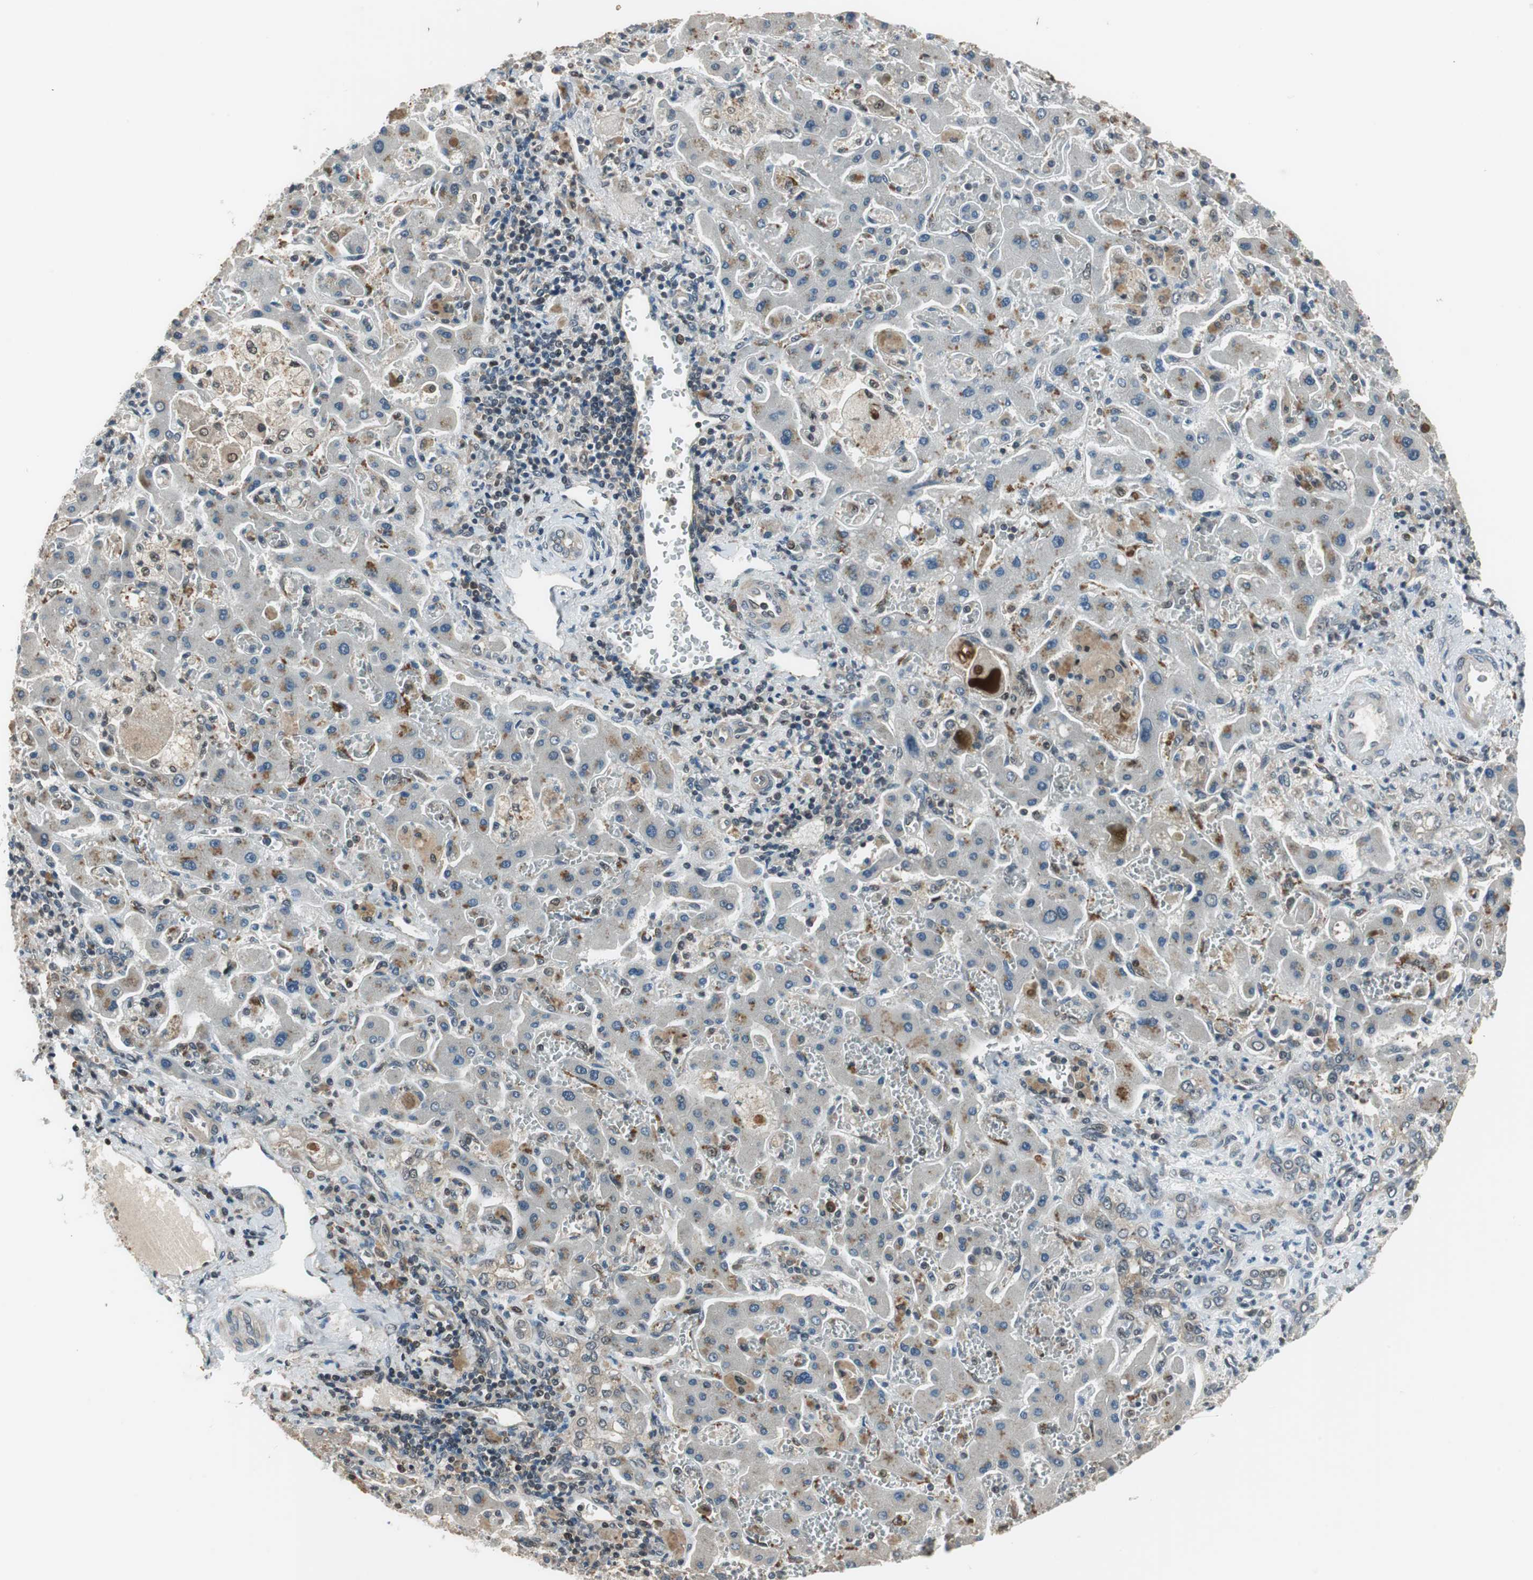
{"staining": {"intensity": "weak", "quantity": "<25%", "location": "cytoplasmic/membranous"}, "tissue": "liver cancer", "cell_type": "Tumor cells", "image_type": "cancer", "snomed": [{"axis": "morphology", "description": "Cholangiocarcinoma"}, {"axis": "topography", "description": "Liver"}], "caption": "This is a image of immunohistochemistry staining of liver cancer, which shows no positivity in tumor cells.", "gene": "MAFB", "patient": {"sex": "male", "age": 50}}